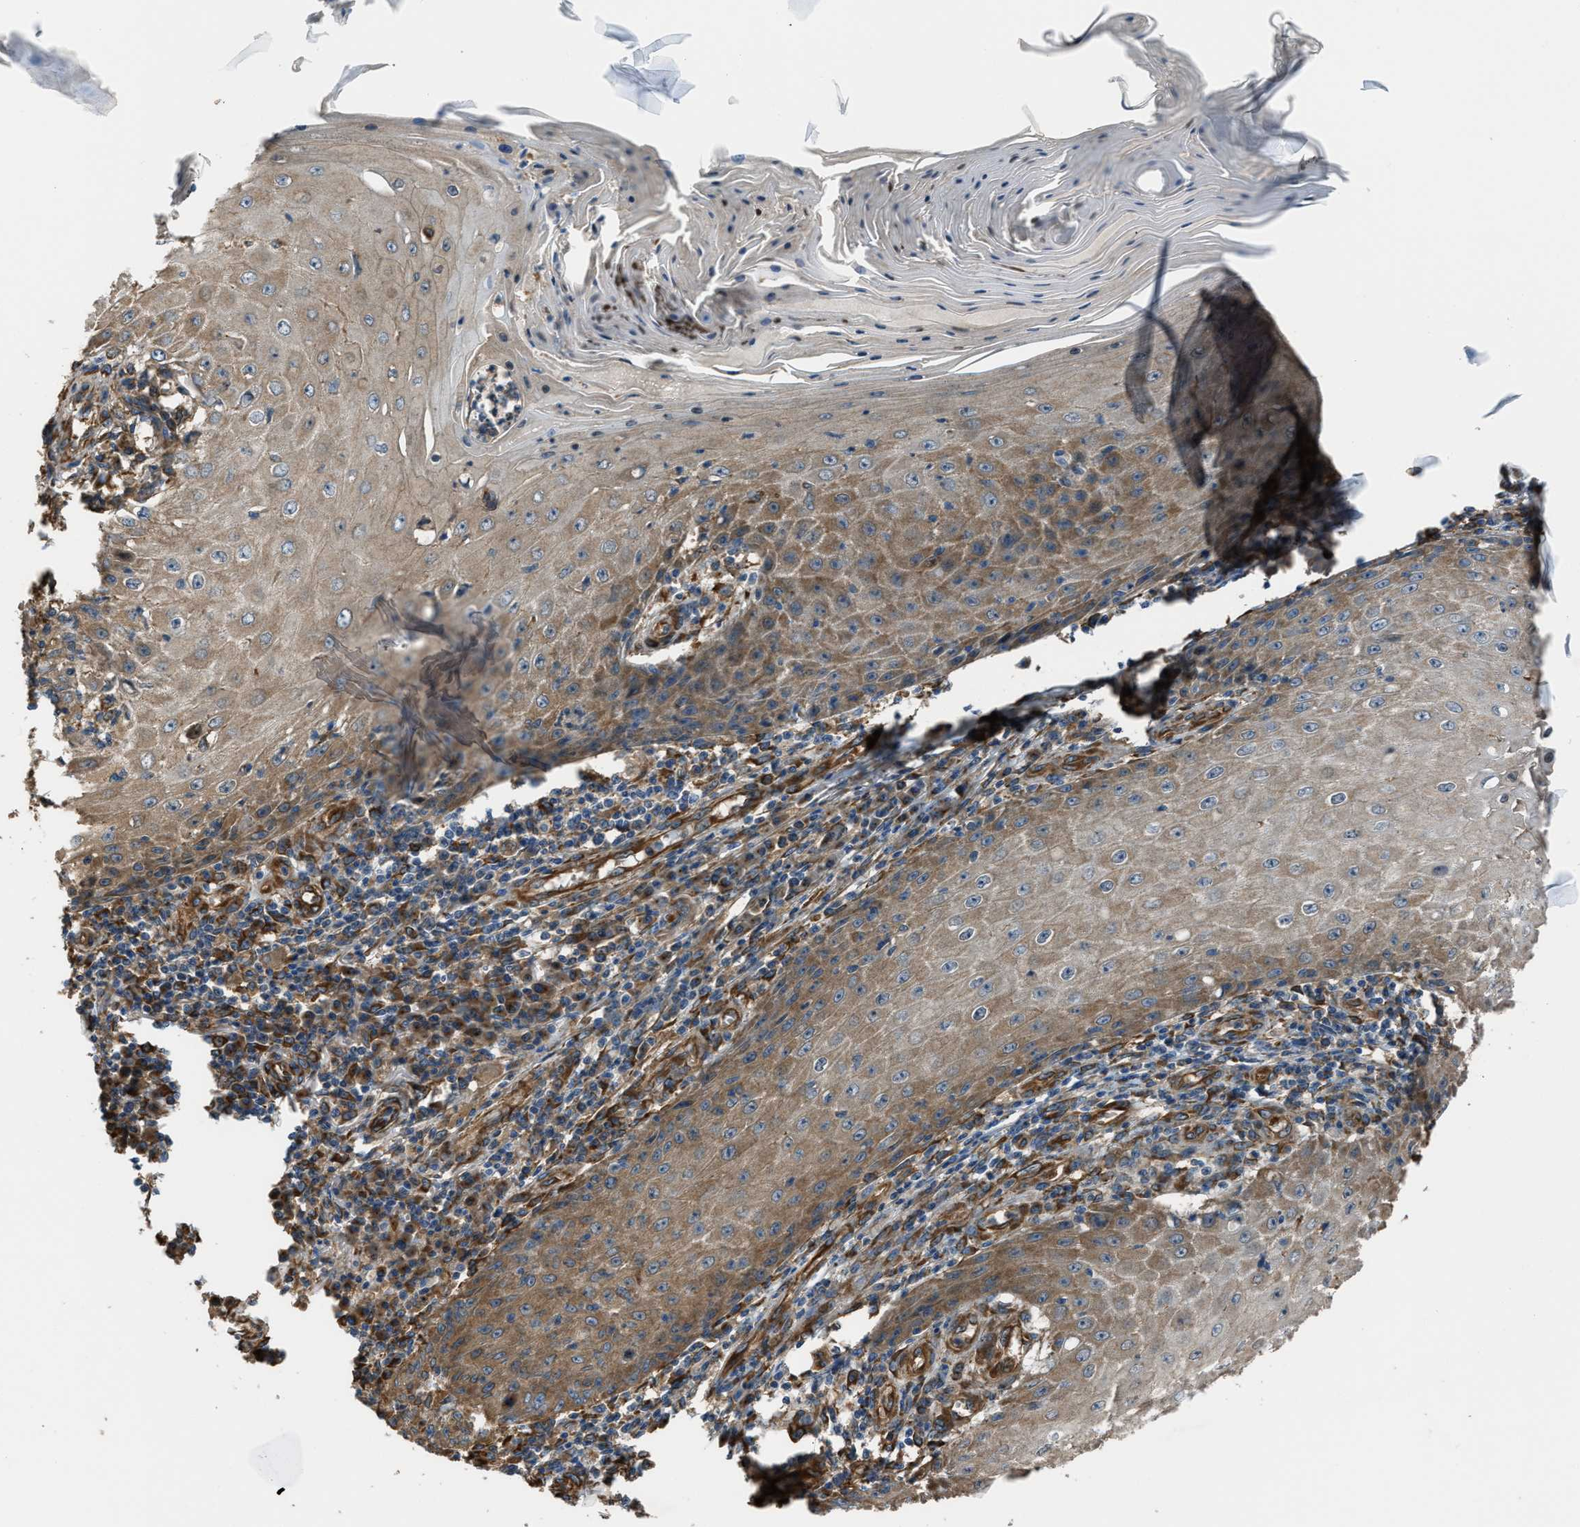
{"staining": {"intensity": "moderate", "quantity": ">75%", "location": "cytoplasmic/membranous"}, "tissue": "skin cancer", "cell_type": "Tumor cells", "image_type": "cancer", "snomed": [{"axis": "morphology", "description": "Squamous cell carcinoma, NOS"}, {"axis": "topography", "description": "Skin"}], "caption": "This is a micrograph of immunohistochemistry (IHC) staining of skin cancer, which shows moderate expression in the cytoplasmic/membranous of tumor cells.", "gene": "TRPC1", "patient": {"sex": "female", "age": 73}}